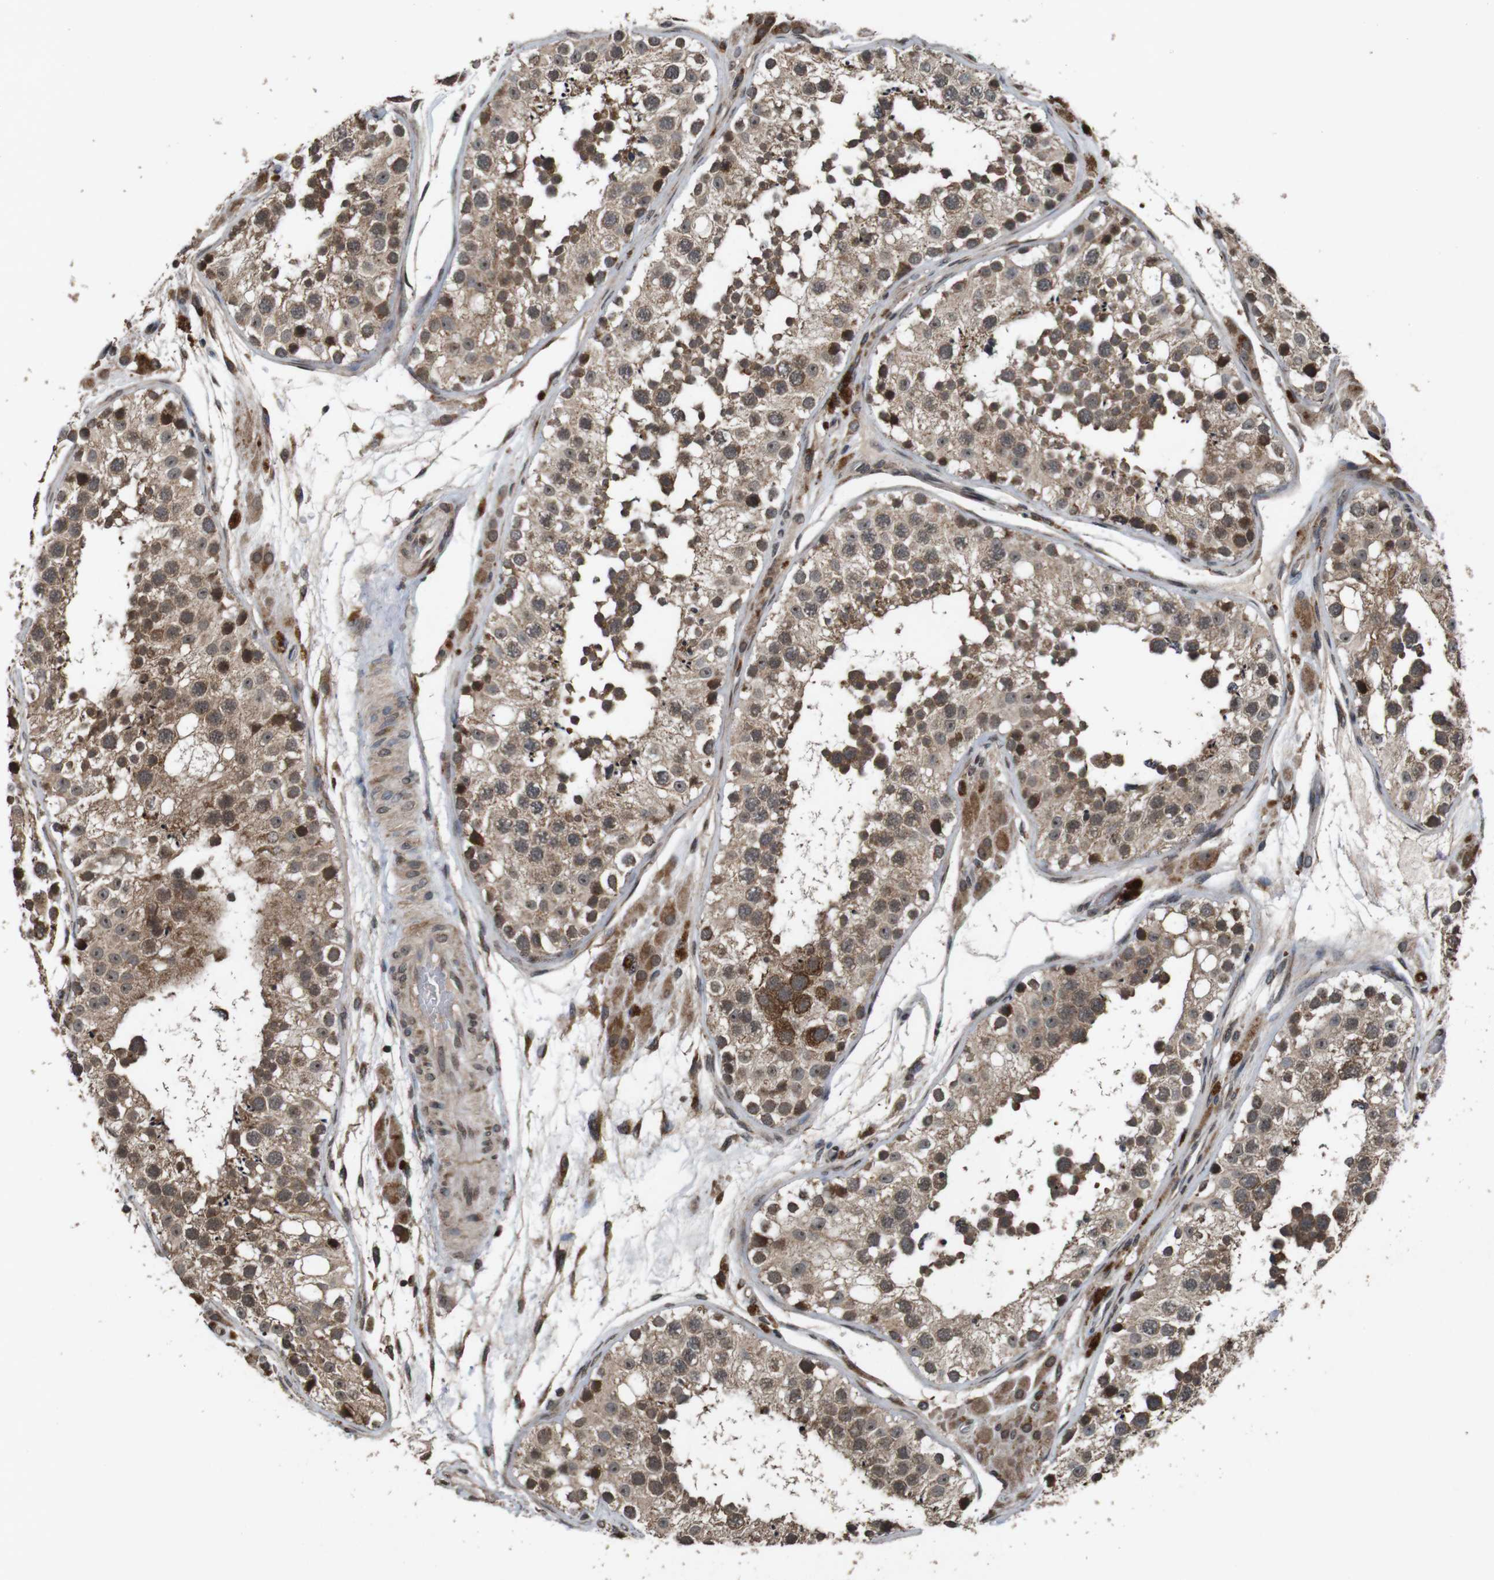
{"staining": {"intensity": "moderate", "quantity": "25%-75%", "location": "cytoplasmic/membranous"}, "tissue": "testis", "cell_type": "Cells in seminiferous ducts", "image_type": "normal", "snomed": [{"axis": "morphology", "description": "Normal tissue, NOS"}, {"axis": "topography", "description": "Testis"}], "caption": "Normal testis displays moderate cytoplasmic/membranous positivity in about 25%-75% of cells in seminiferous ducts, visualized by immunohistochemistry.", "gene": "SORL1", "patient": {"sex": "male", "age": 26}}